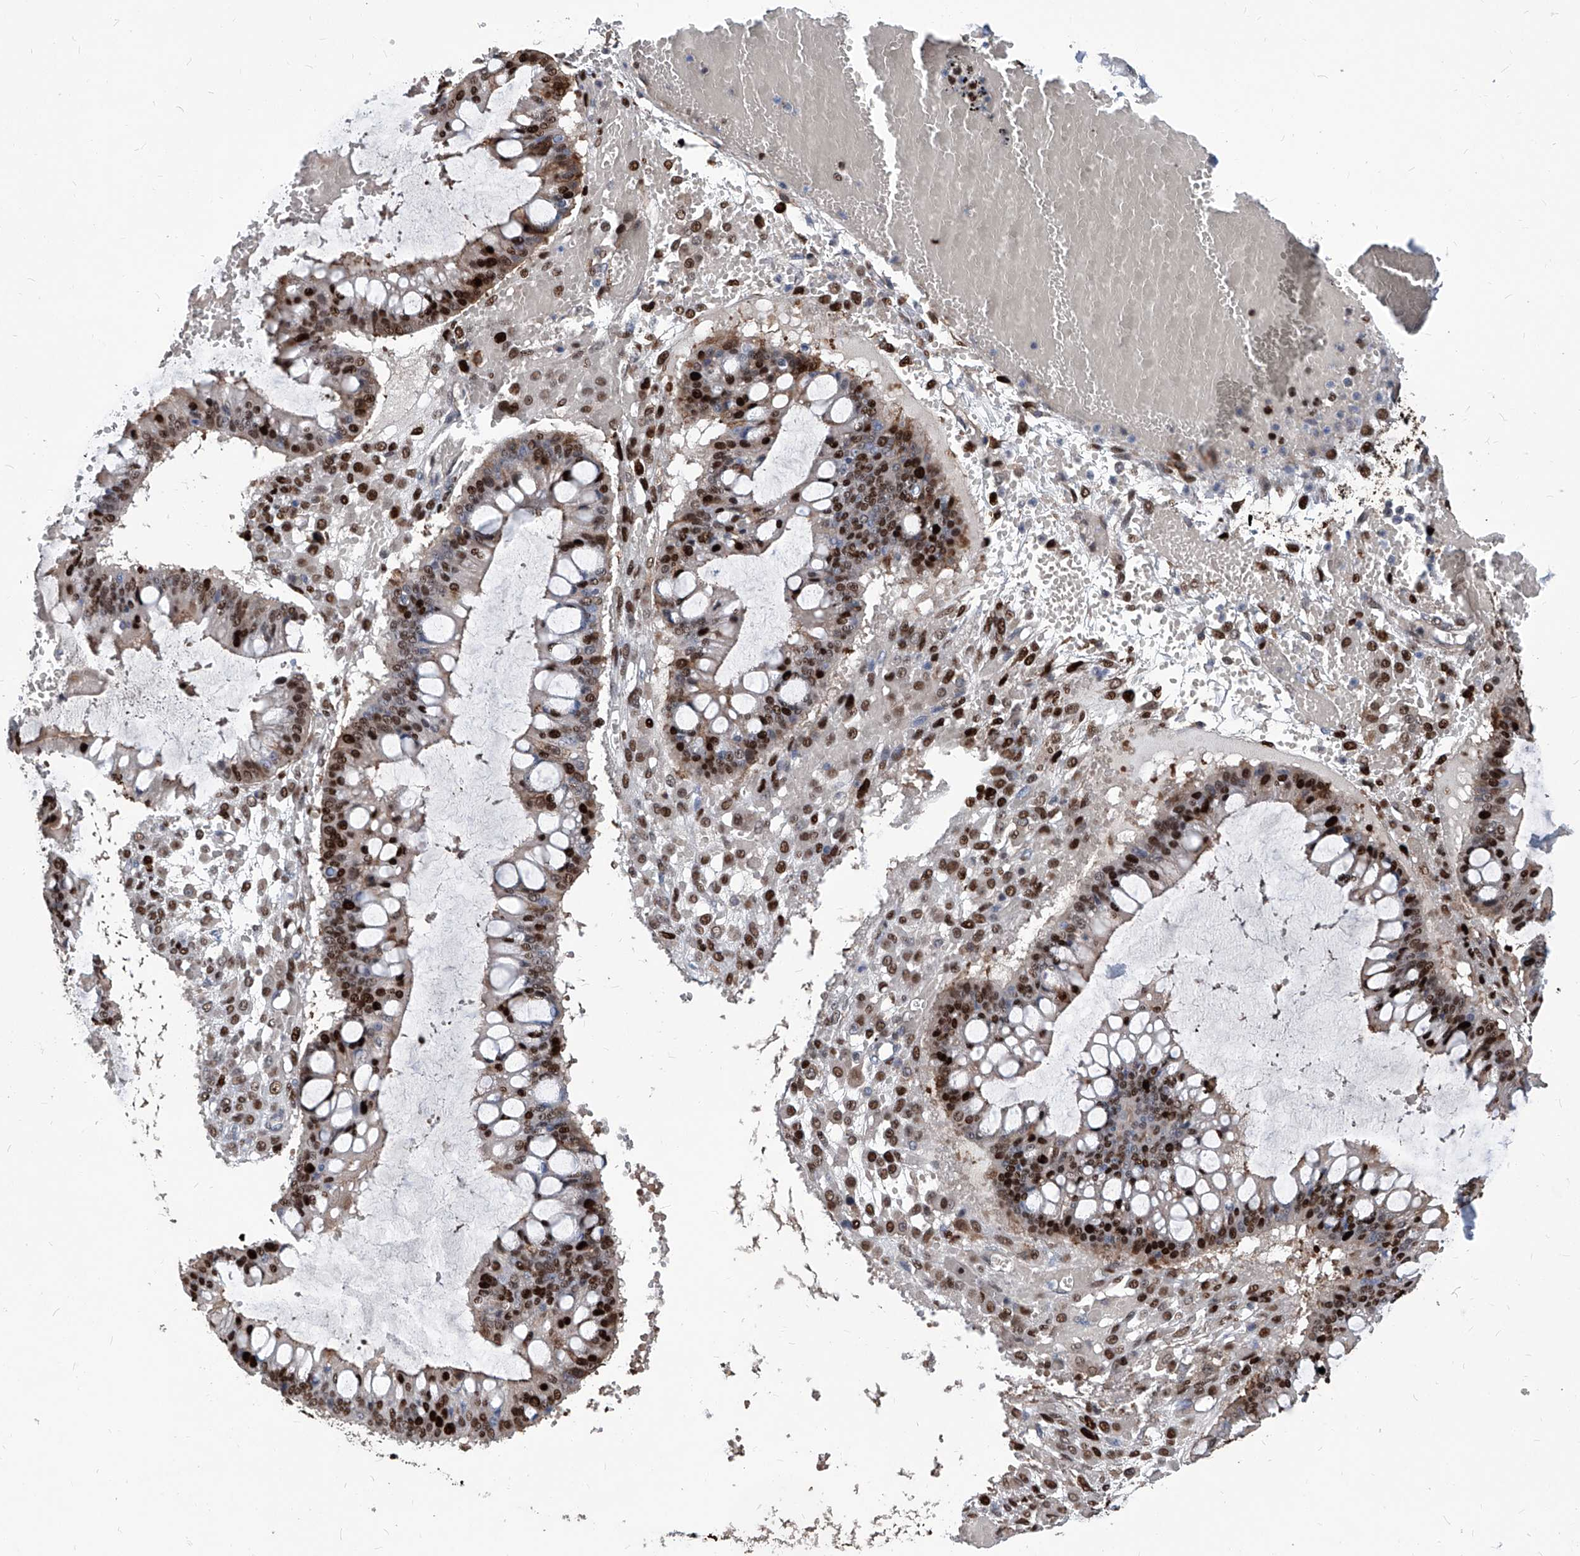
{"staining": {"intensity": "strong", "quantity": "25%-75%", "location": "nuclear"}, "tissue": "ovarian cancer", "cell_type": "Tumor cells", "image_type": "cancer", "snomed": [{"axis": "morphology", "description": "Cystadenocarcinoma, mucinous, NOS"}, {"axis": "topography", "description": "Ovary"}], "caption": "Brown immunohistochemical staining in human mucinous cystadenocarcinoma (ovarian) displays strong nuclear positivity in about 25%-75% of tumor cells.", "gene": "PCNA", "patient": {"sex": "female", "age": 73}}